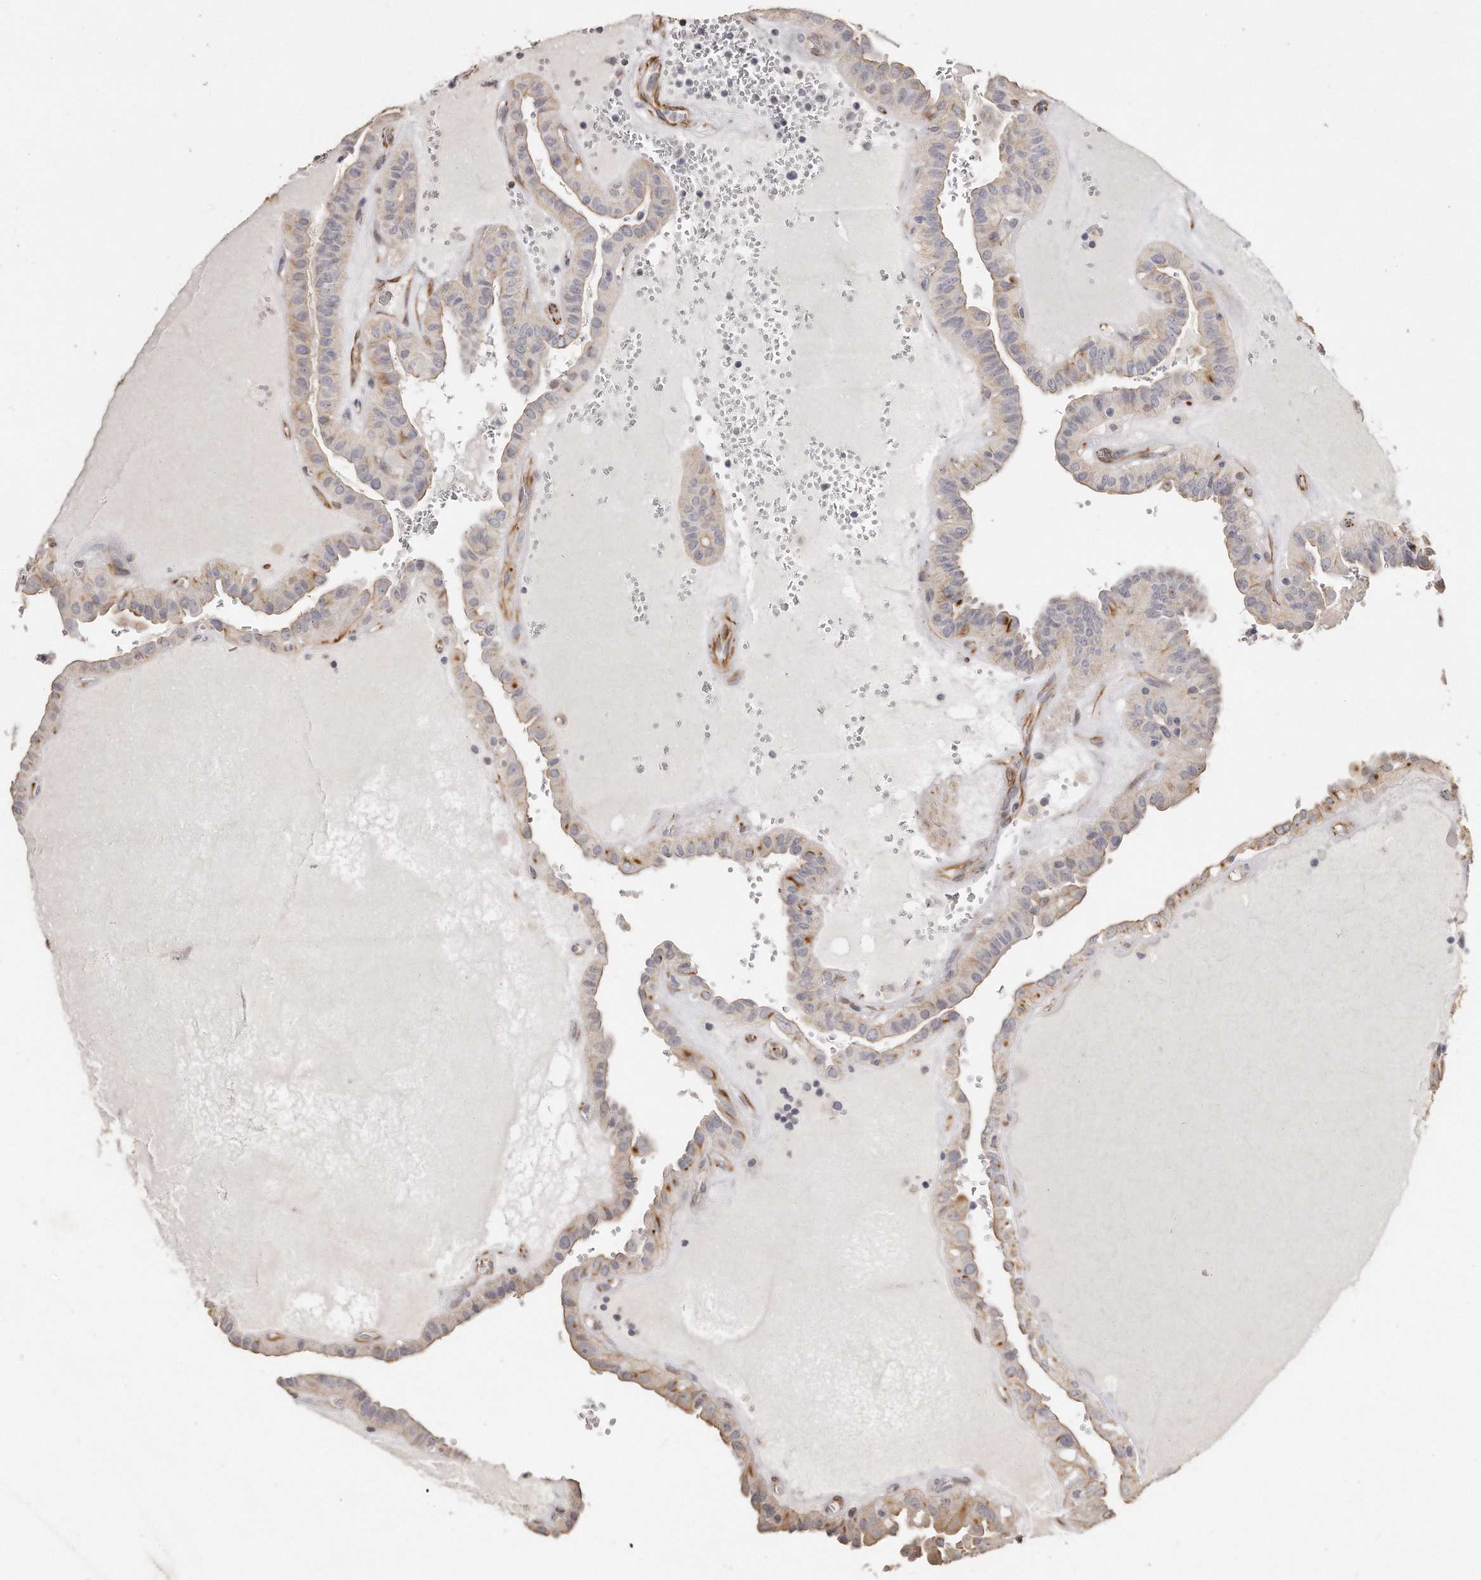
{"staining": {"intensity": "moderate", "quantity": "<25%", "location": "cytoplasmic/membranous"}, "tissue": "thyroid cancer", "cell_type": "Tumor cells", "image_type": "cancer", "snomed": [{"axis": "morphology", "description": "Papillary adenocarcinoma, NOS"}, {"axis": "topography", "description": "Thyroid gland"}], "caption": "IHC (DAB) staining of human thyroid papillary adenocarcinoma demonstrates moderate cytoplasmic/membranous protein positivity in about <25% of tumor cells.", "gene": "ZYG11A", "patient": {"sex": "male", "age": 77}}